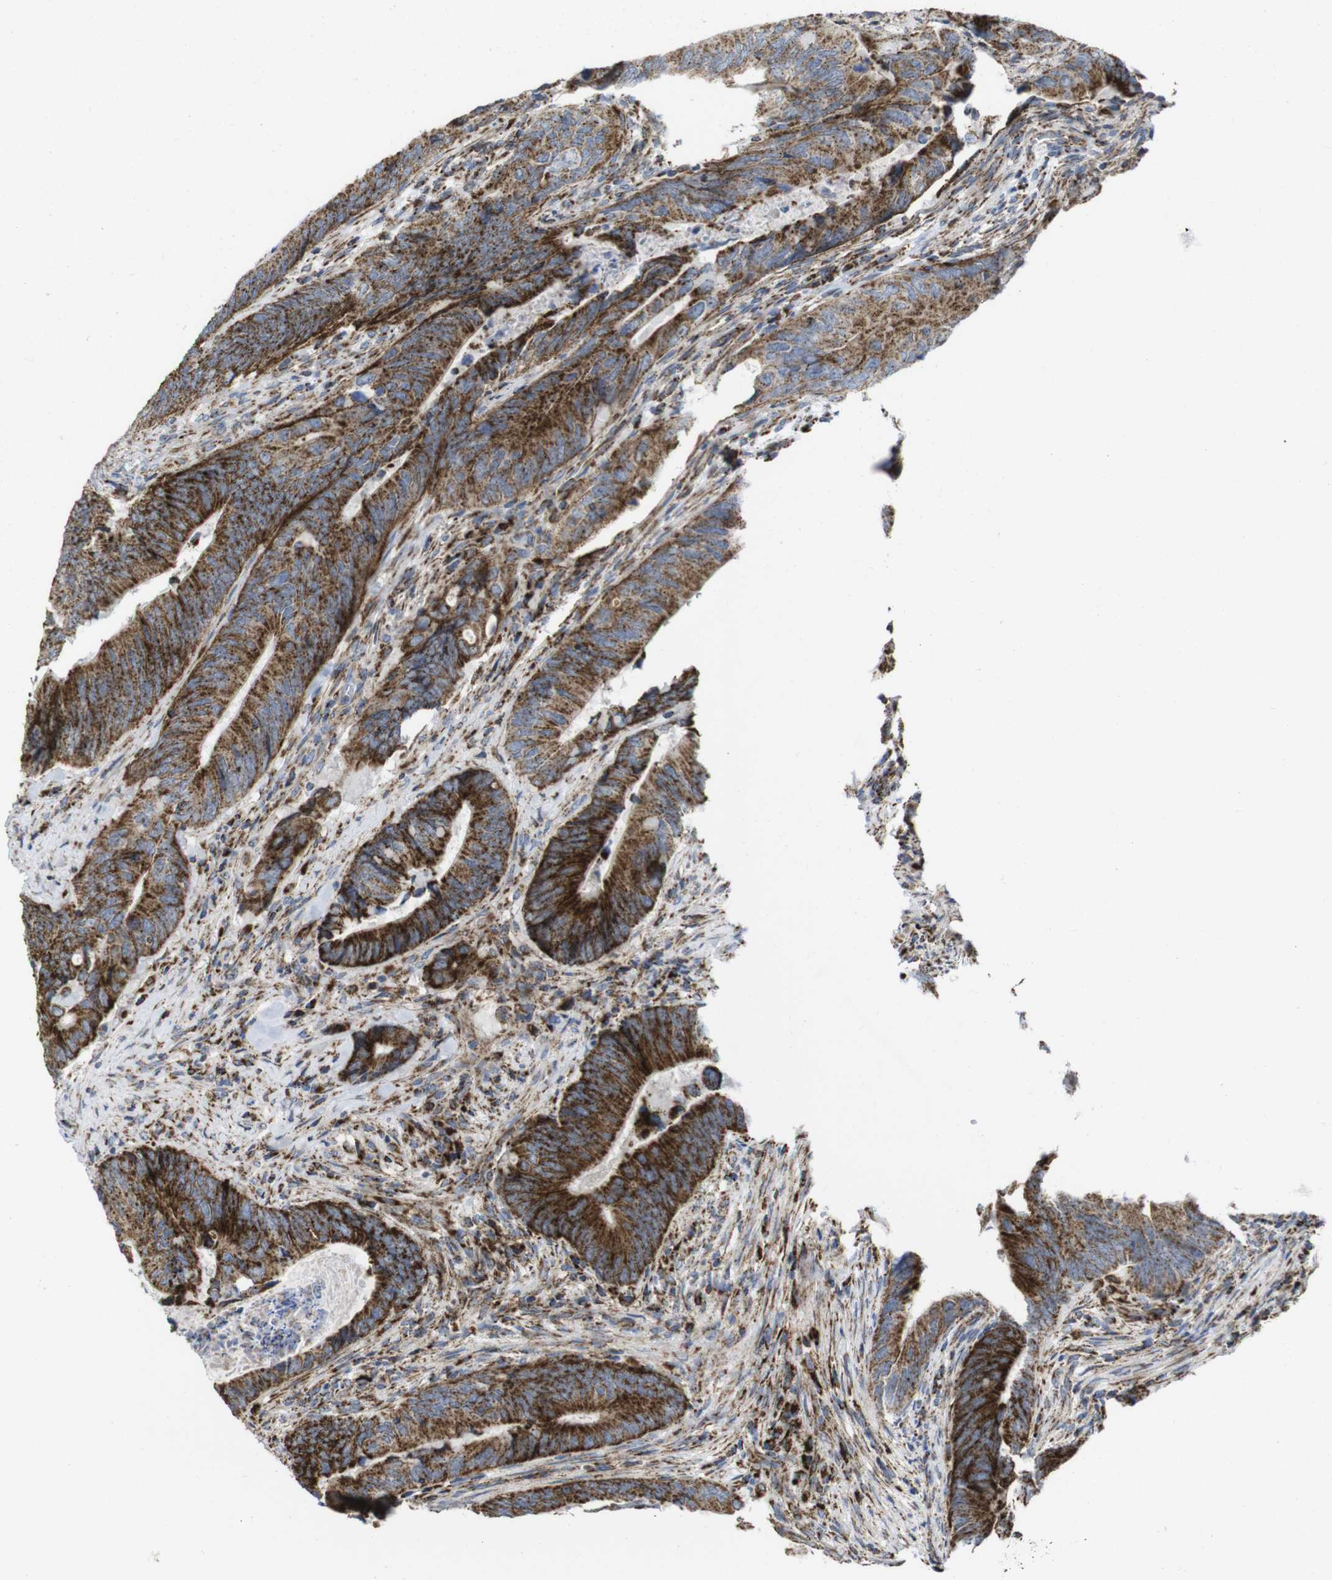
{"staining": {"intensity": "strong", "quantity": ">75%", "location": "cytoplasmic/membranous"}, "tissue": "colorectal cancer", "cell_type": "Tumor cells", "image_type": "cancer", "snomed": [{"axis": "morphology", "description": "Normal tissue, NOS"}, {"axis": "morphology", "description": "Adenocarcinoma, NOS"}, {"axis": "topography", "description": "Colon"}], "caption": "Protein expression analysis of human colorectal adenocarcinoma reveals strong cytoplasmic/membranous expression in about >75% of tumor cells.", "gene": "TMEM192", "patient": {"sex": "male", "age": 56}}